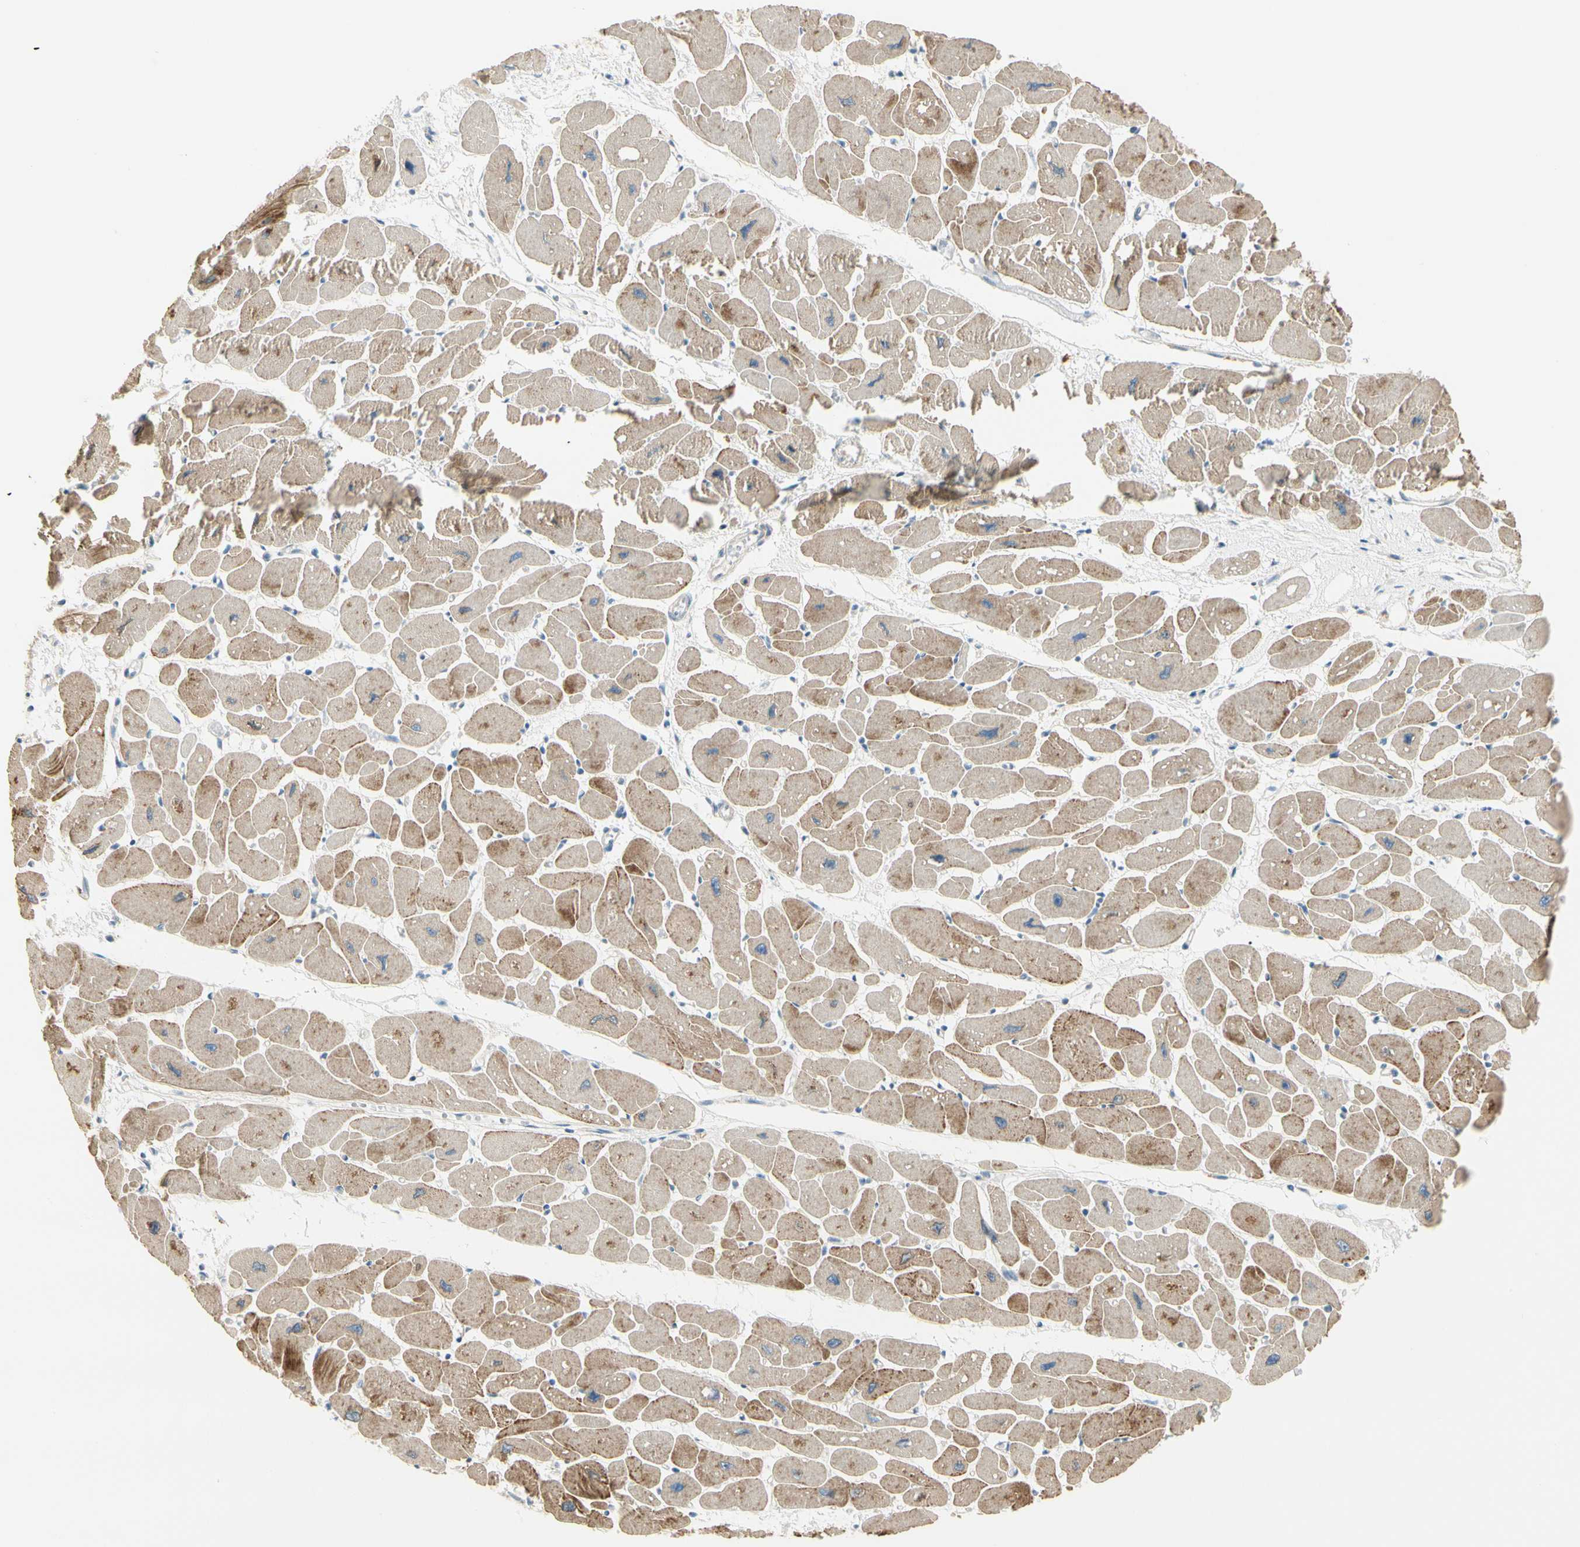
{"staining": {"intensity": "moderate", "quantity": ">75%", "location": "cytoplasmic/membranous"}, "tissue": "heart muscle", "cell_type": "Cardiomyocytes", "image_type": "normal", "snomed": [{"axis": "morphology", "description": "Normal tissue, NOS"}, {"axis": "topography", "description": "Heart"}], "caption": "Immunohistochemistry (IHC) (DAB (3,3'-diaminobenzidine)) staining of unremarkable heart muscle exhibits moderate cytoplasmic/membranous protein expression in about >75% of cardiomyocytes.", "gene": "ADGRA3", "patient": {"sex": "female", "age": 54}}